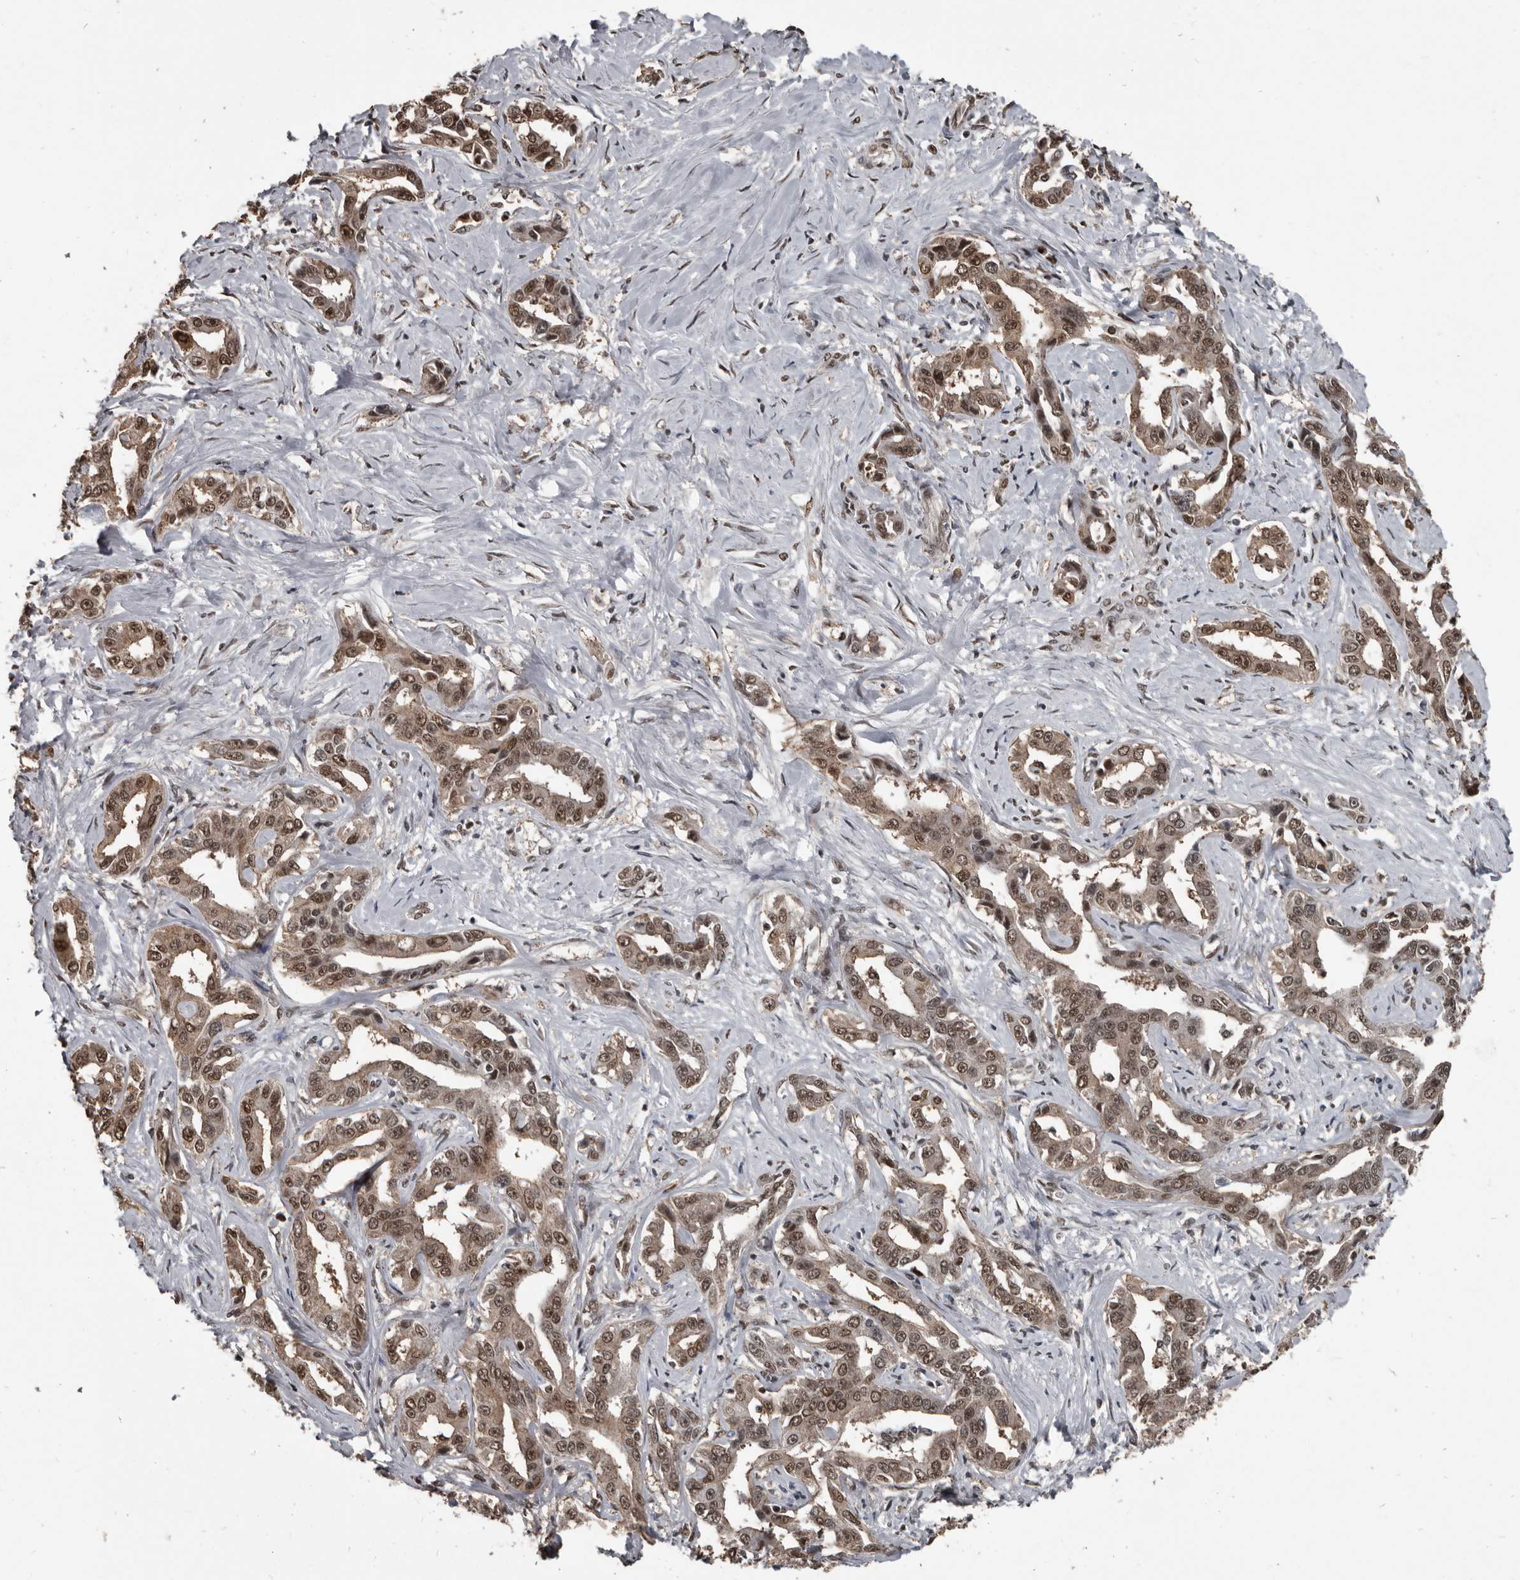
{"staining": {"intensity": "moderate", "quantity": ">75%", "location": "nuclear"}, "tissue": "liver cancer", "cell_type": "Tumor cells", "image_type": "cancer", "snomed": [{"axis": "morphology", "description": "Cholangiocarcinoma"}, {"axis": "topography", "description": "Liver"}], "caption": "There is medium levels of moderate nuclear staining in tumor cells of liver cancer (cholangiocarcinoma), as demonstrated by immunohistochemical staining (brown color).", "gene": "CHD1L", "patient": {"sex": "male", "age": 59}}